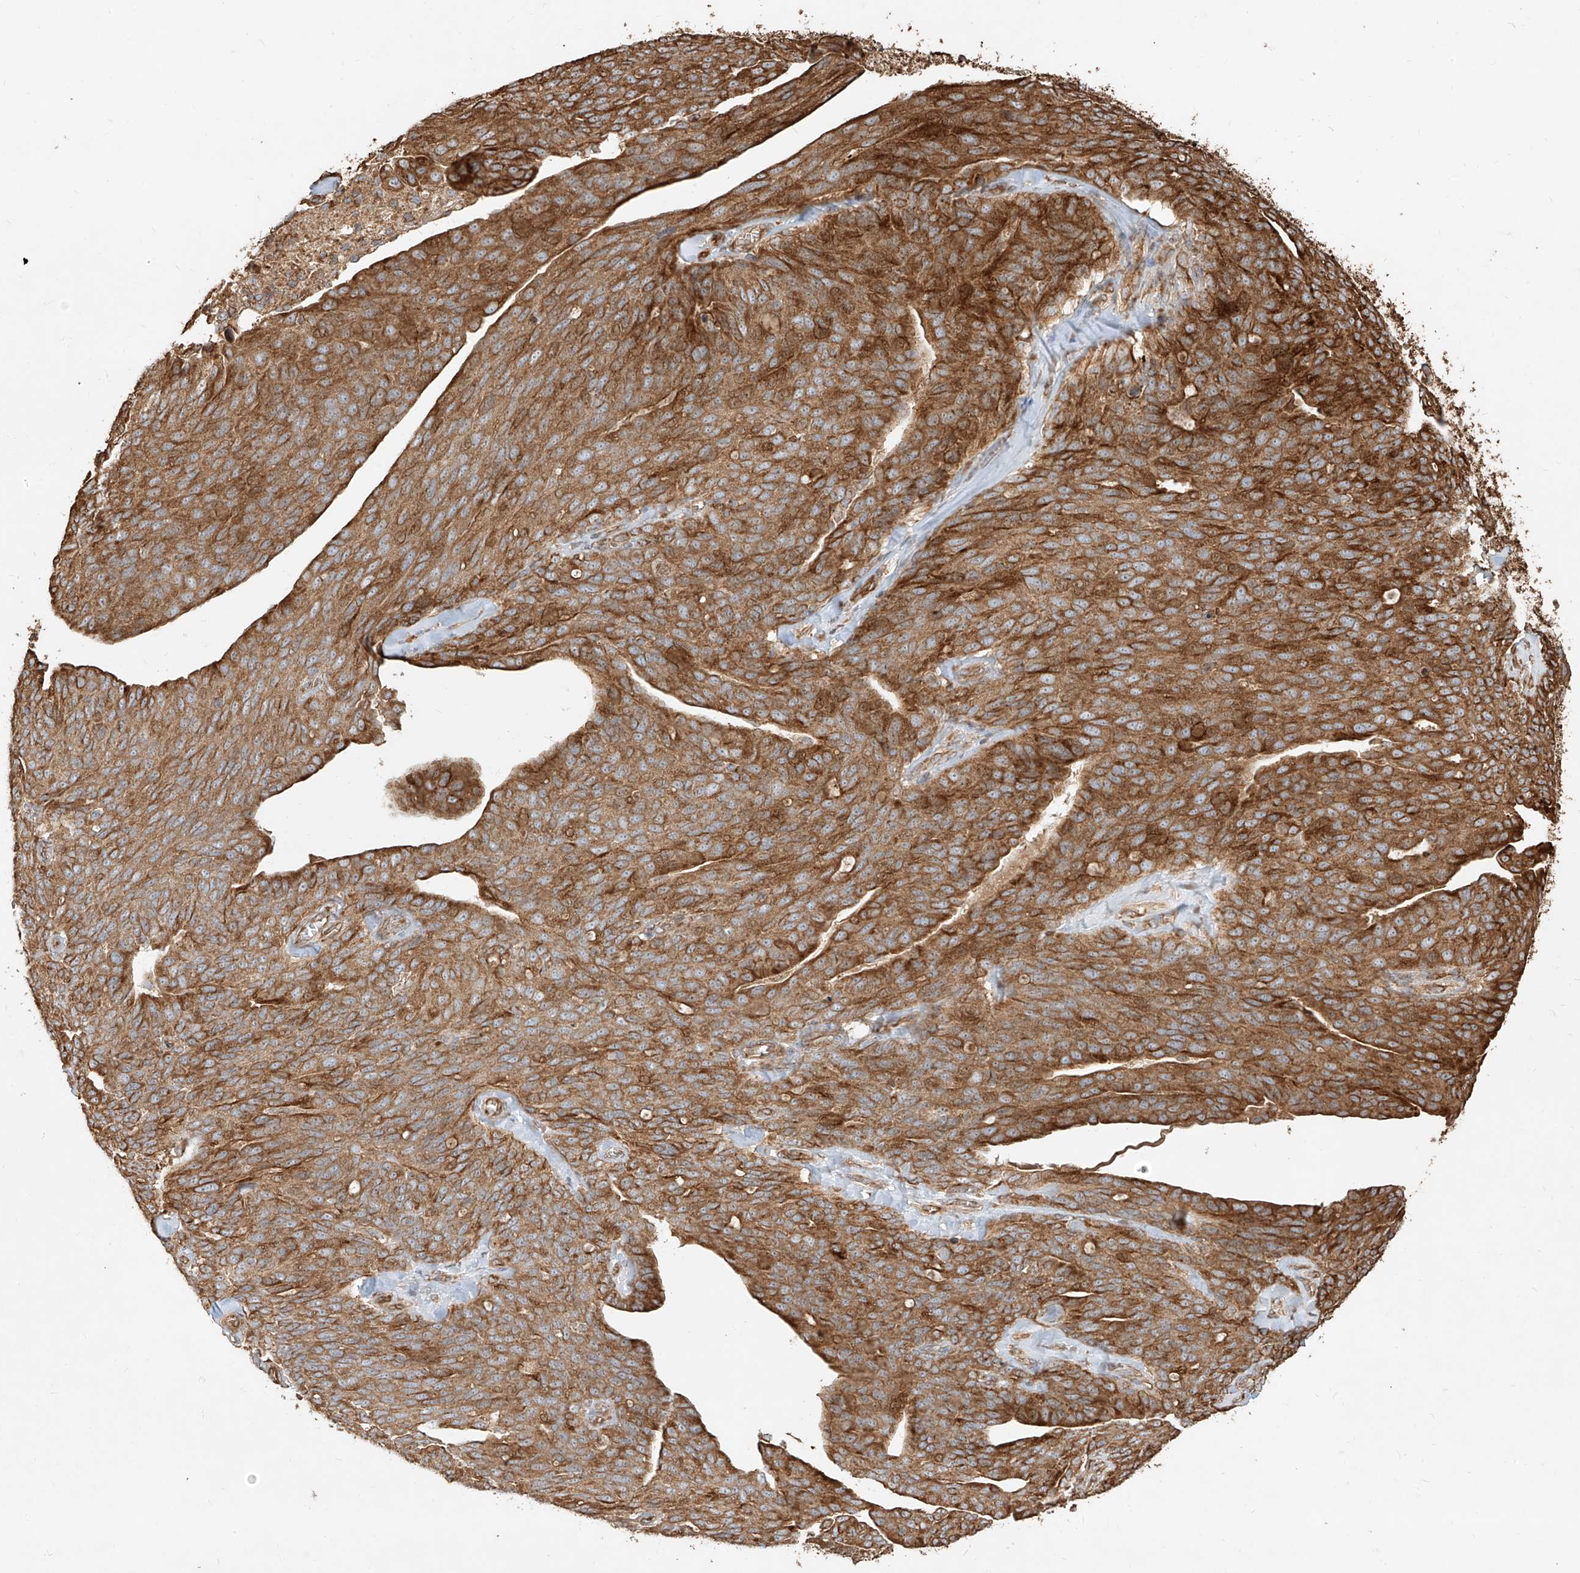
{"staining": {"intensity": "moderate", "quantity": ">75%", "location": "cytoplasmic/membranous"}, "tissue": "ovarian cancer", "cell_type": "Tumor cells", "image_type": "cancer", "snomed": [{"axis": "morphology", "description": "Carcinoma, endometroid"}, {"axis": "topography", "description": "Ovary"}], "caption": "A high-resolution image shows IHC staining of endometroid carcinoma (ovarian), which demonstrates moderate cytoplasmic/membranous positivity in about >75% of tumor cells.", "gene": "EFNB1", "patient": {"sex": "female", "age": 60}}